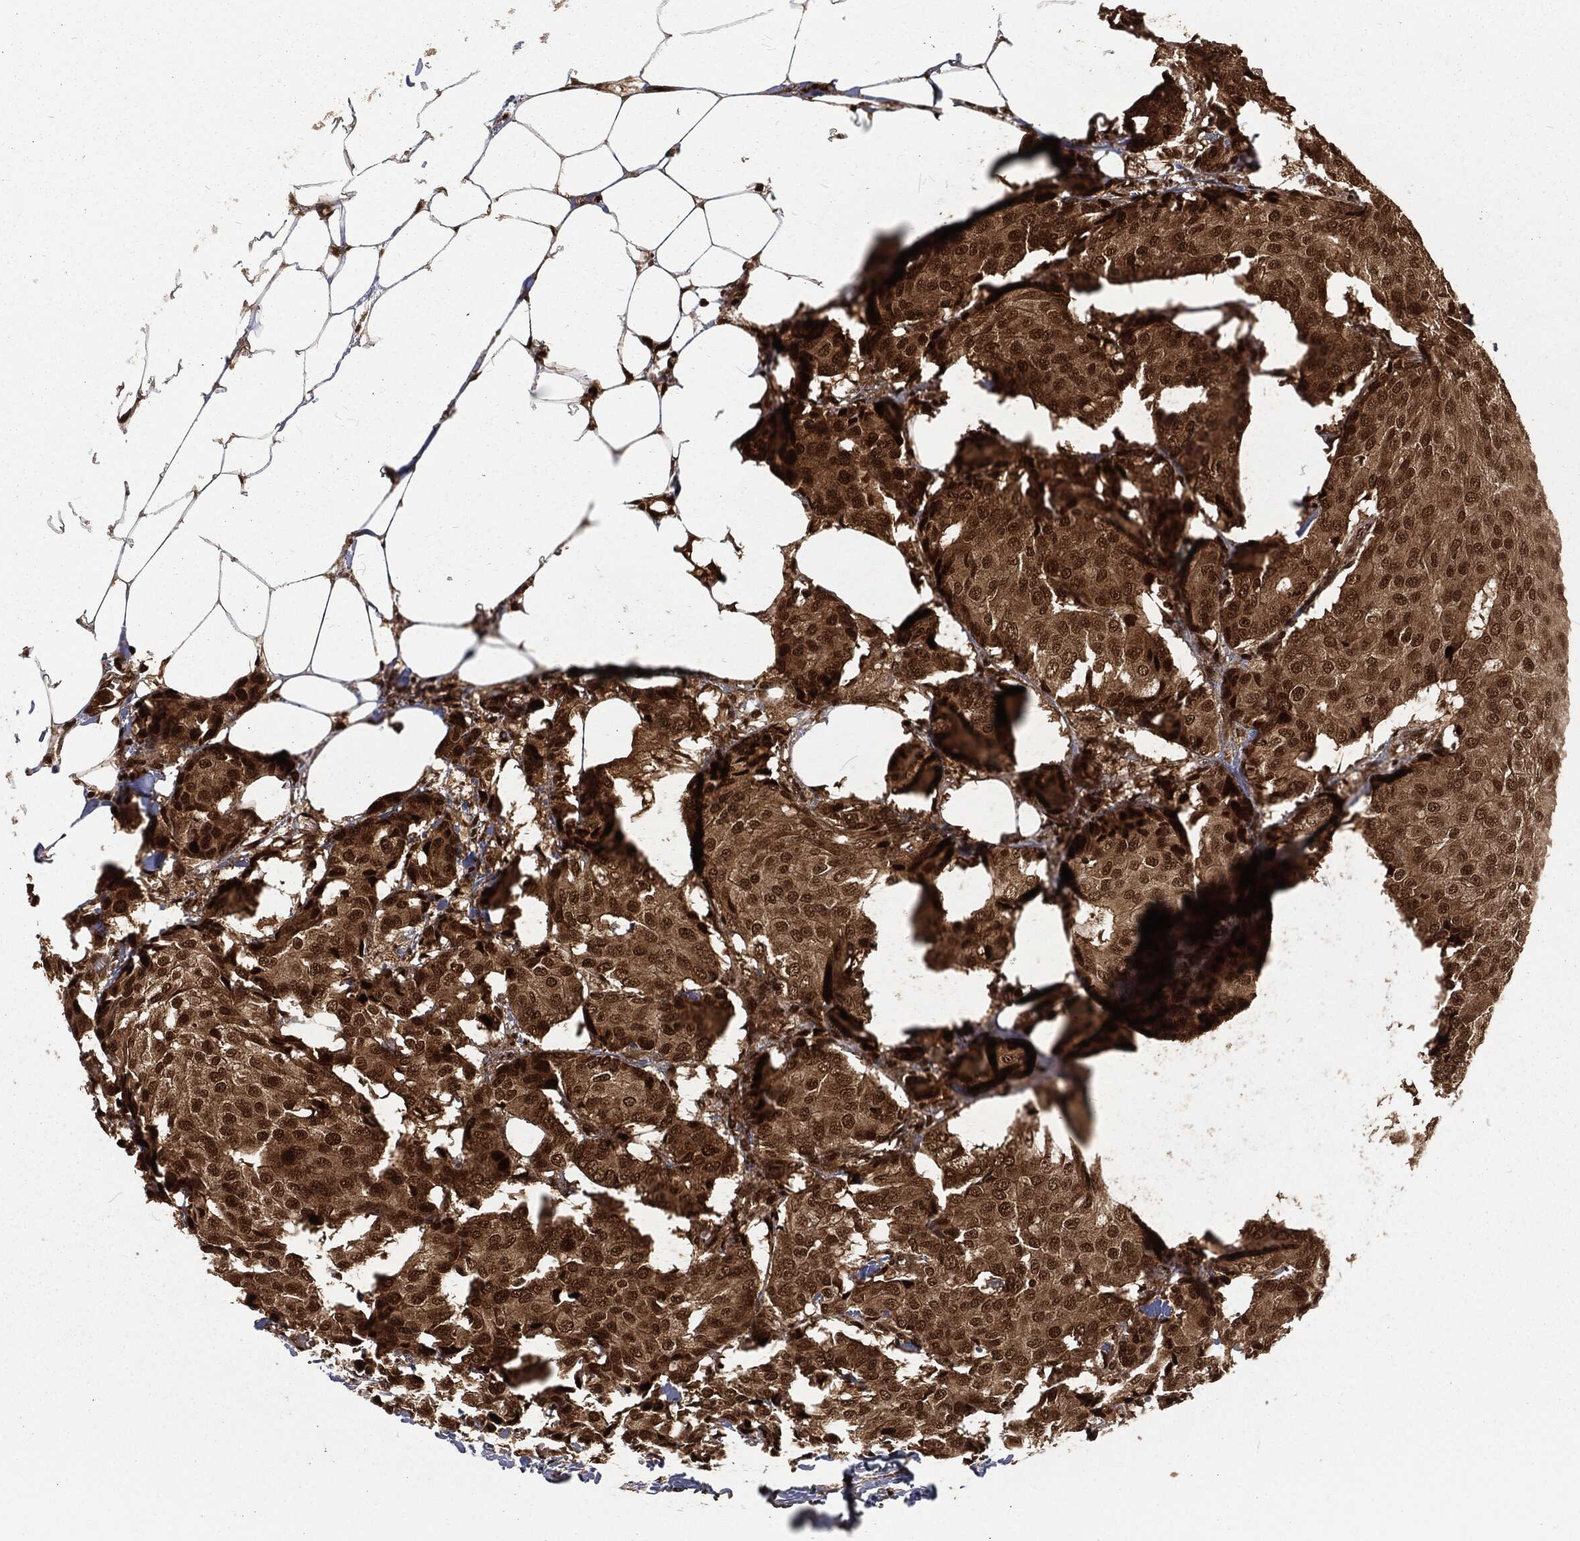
{"staining": {"intensity": "moderate", "quantity": ">75%", "location": "cytoplasmic/membranous,nuclear"}, "tissue": "breast cancer", "cell_type": "Tumor cells", "image_type": "cancer", "snomed": [{"axis": "morphology", "description": "Duct carcinoma"}, {"axis": "topography", "description": "Breast"}], "caption": "High-magnification brightfield microscopy of breast cancer (invasive ductal carcinoma) stained with DAB (3,3'-diaminobenzidine) (brown) and counterstained with hematoxylin (blue). tumor cells exhibit moderate cytoplasmic/membranous and nuclear positivity is seen in about>75% of cells. The protein is shown in brown color, while the nuclei are stained blue.", "gene": "NGRN", "patient": {"sex": "female", "age": 75}}